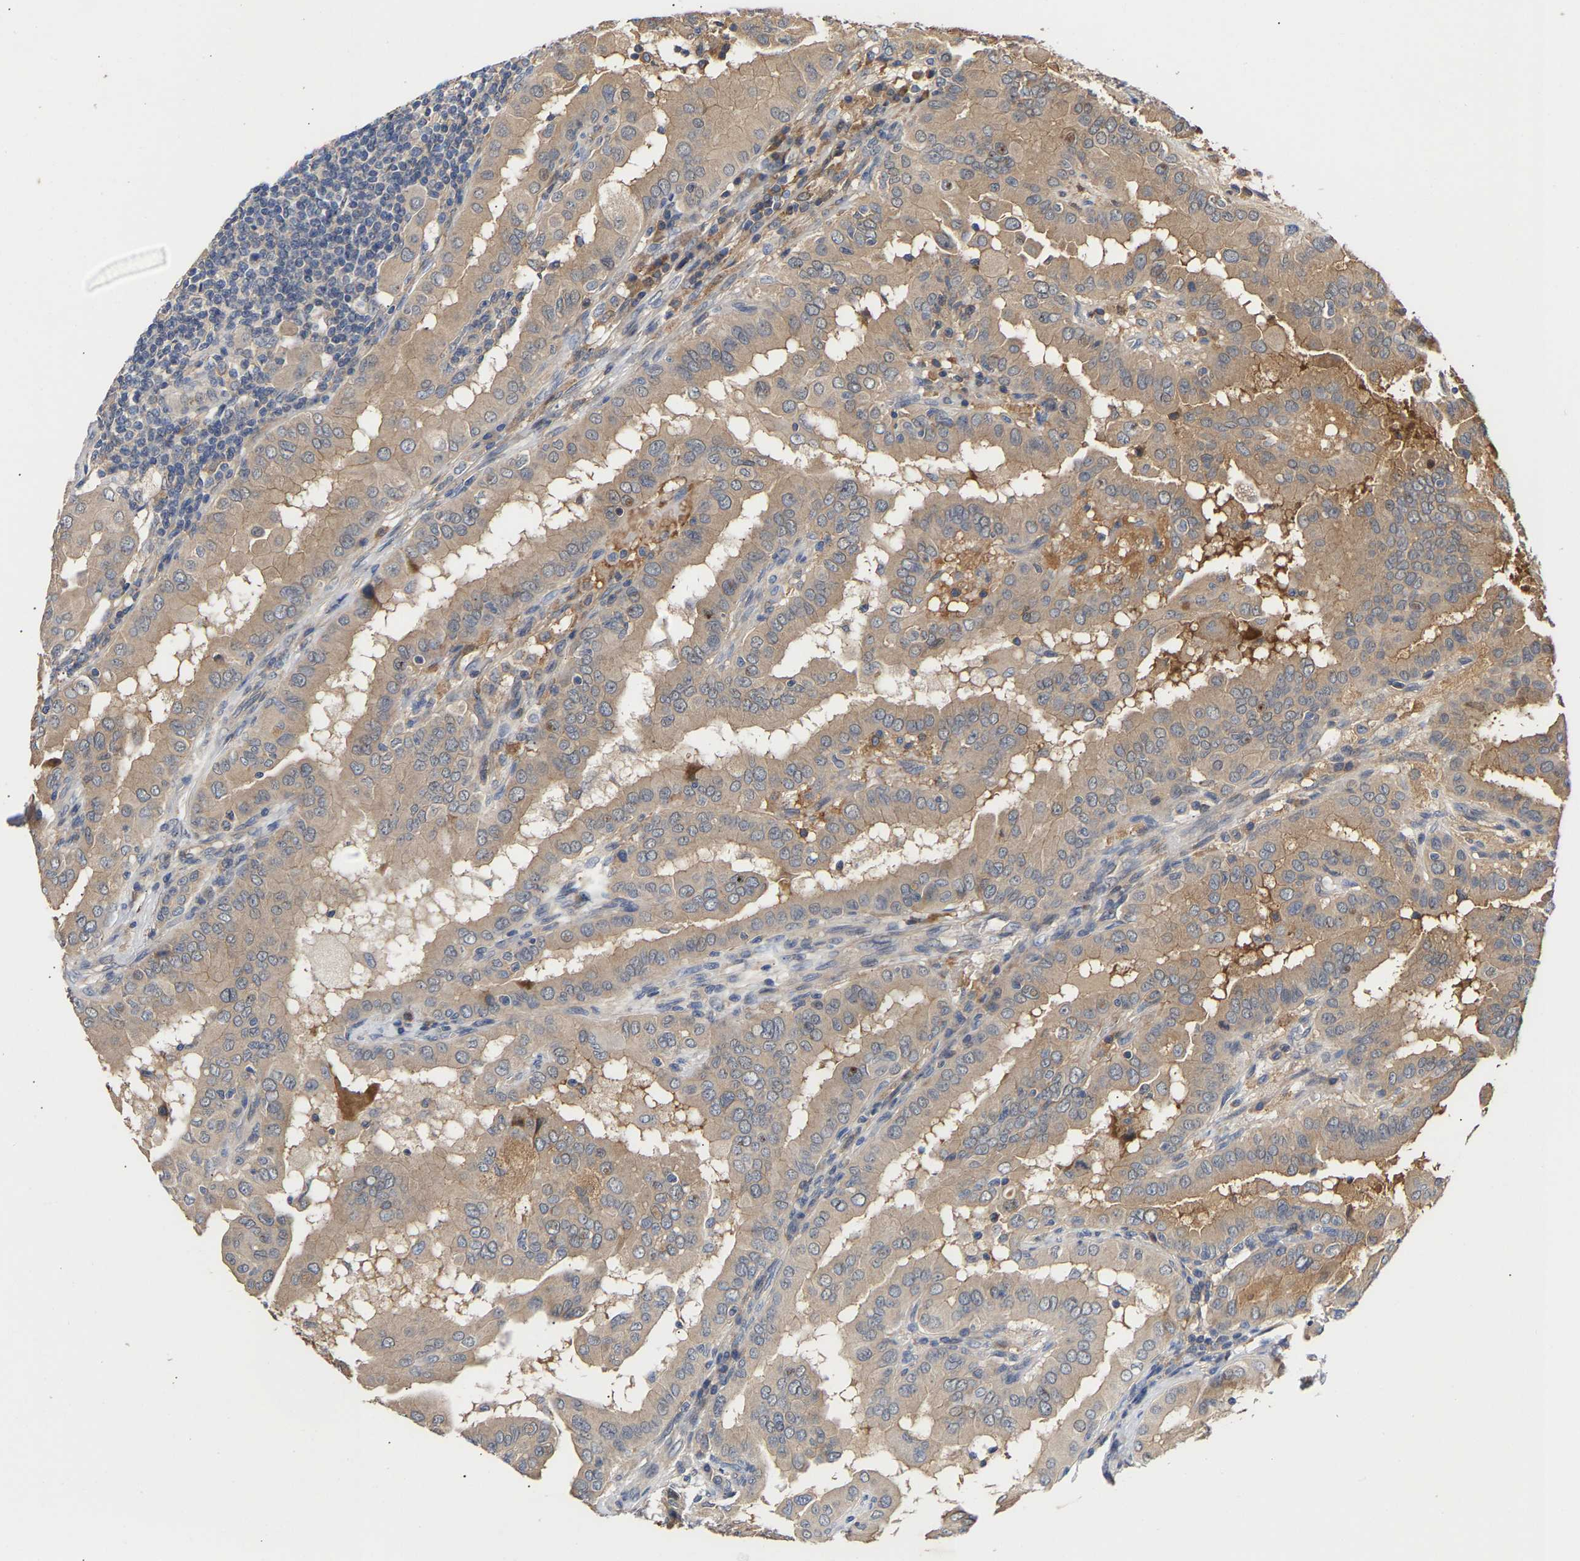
{"staining": {"intensity": "weak", "quantity": "25%-75%", "location": "cytoplasmic/membranous"}, "tissue": "thyroid cancer", "cell_type": "Tumor cells", "image_type": "cancer", "snomed": [{"axis": "morphology", "description": "Papillary adenocarcinoma, NOS"}, {"axis": "topography", "description": "Thyroid gland"}], "caption": "Protein staining of thyroid cancer tissue reveals weak cytoplasmic/membranous staining in approximately 25%-75% of tumor cells.", "gene": "KASH5", "patient": {"sex": "male", "age": 33}}